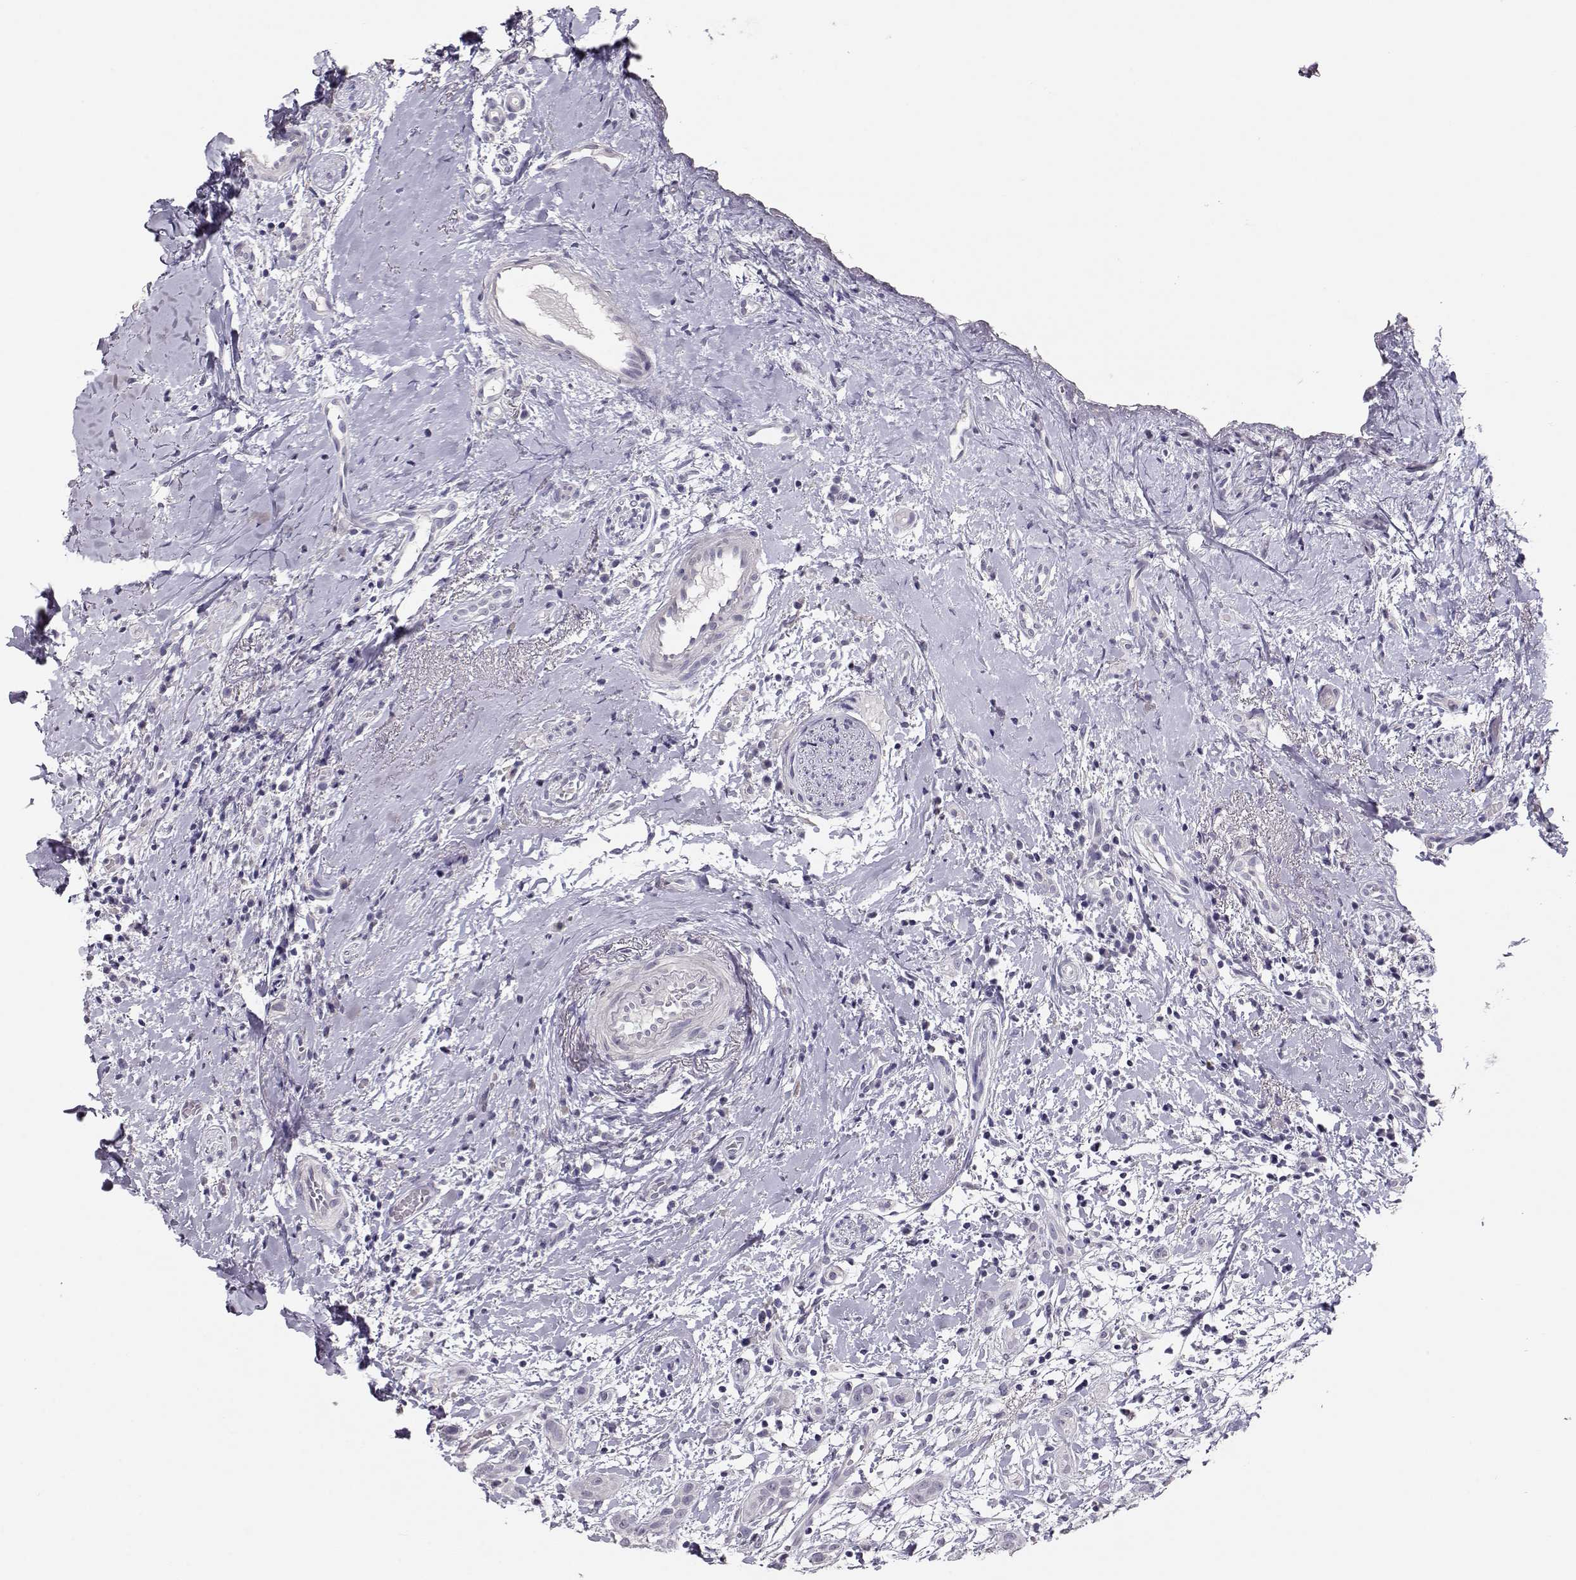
{"staining": {"intensity": "negative", "quantity": "none", "location": "none"}, "tissue": "head and neck cancer", "cell_type": "Tumor cells", "image_type": "cancer", "snomed": [{"axis": "morphology", "description": "Normal tissue, NOS"}, {"axis": "morphology", "description": "Squamous cell carcinoma, NOS"}, {"axis": "topography", "description": "Oral tissue"}, {"axis": "topography", "description": "Salivary gland"}, {"axis": "topography", "description": "Head-Neck"}], "caption": "This is a histopathology image of immunohistochemistry staining of head and neck squamous cell carcinoma, which shows no positivity in tumor cells. (Stains: DAB (3,3'-diaminobenzidine) IHC with hematoxylin counter stain, Microscopy: brightfield microscopy at high magnification).", "gene": "MAGEC1", "patient": {"sex": "female", "age": 62}}